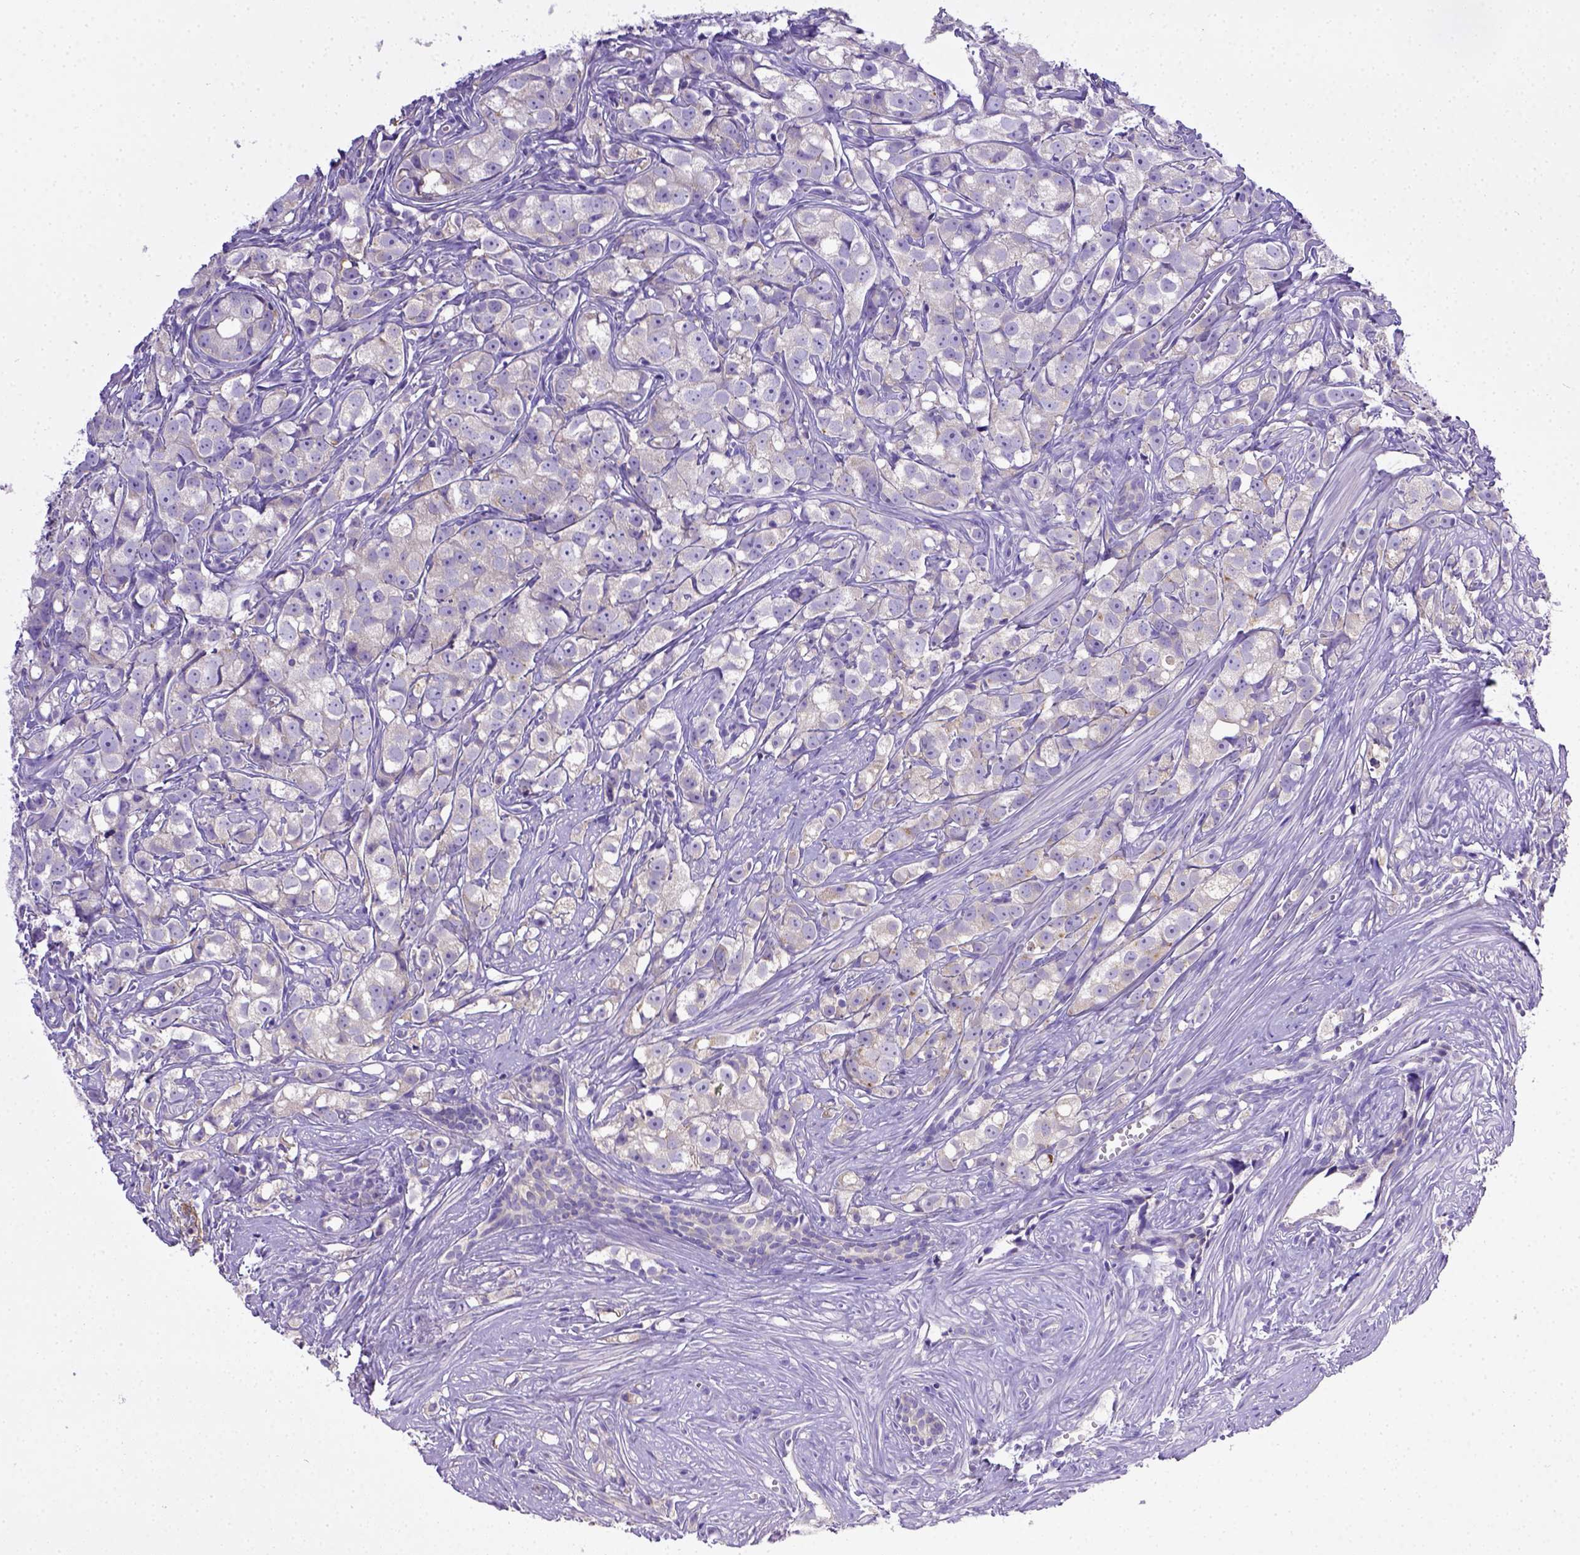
{"staining": {"intensity": "negative", "quantity": "none", "location": "none"}, "tissue": "prostate cancer", "cell_type": "Tumor cells", "image_type": "cancer", "snomed": [{"axis": "morphology", "description": "Adenocarcinoma, High grade"}, {"axis": "topography", "description": "Prostate"}], "caption": "Immunohistochemistry (IHC) of prostate cancer (high-grade adenocarcinoma) displays no expression in tumor cells. The staining is performed using DAB (3,3'-diaminobenzidine) brown chromogen with nuclei counter-stained in using hematoxylin.", "gene": "CD40", "patient": {"sex": "male", "age": 68}}